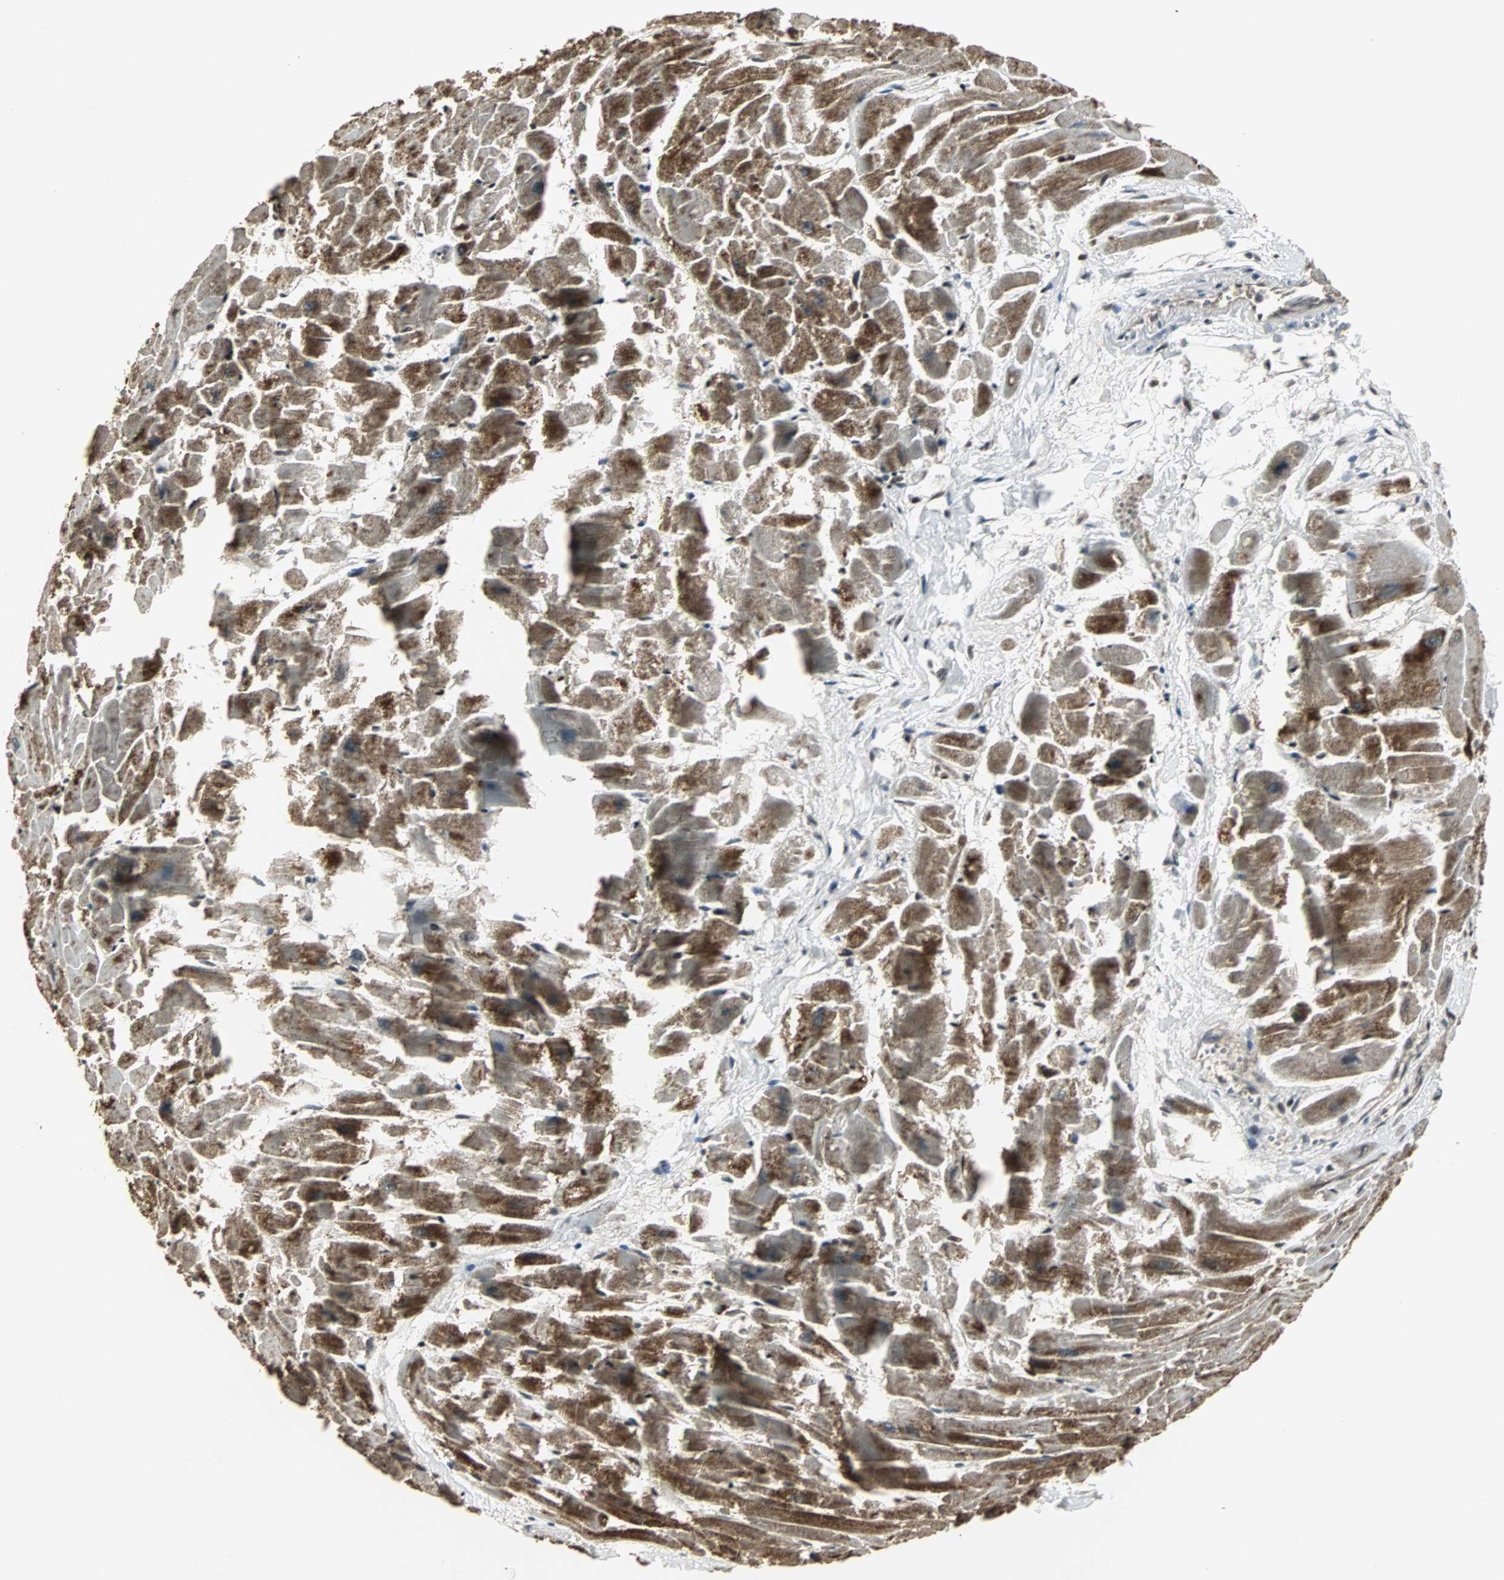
{"staining": {"intensity": "moderate", "quantity": ">75%", "location": "cytoplasmic/membranous"}, "tissue": "heart muscle", "cell_type": "Cardiomyocytes", "image_type": "normal", "snomed": [{"axis": "morphology", "description": "Normal tissue, NOS"}, {"axis": "topography", "description": "Heart"}], "caption": "Immunohistochemical staining of unremarkable heart muscle exhibits moderate cytoplasmic/membranous protein positivity in approximately >75% of cardiomyocytes. Using DAB (brown) and hematoxylin (blue) stains, captured at high magnification using brightfield microscopy.", "gene": "TAF5", "patient": {"sex": "female", "age": 19}}